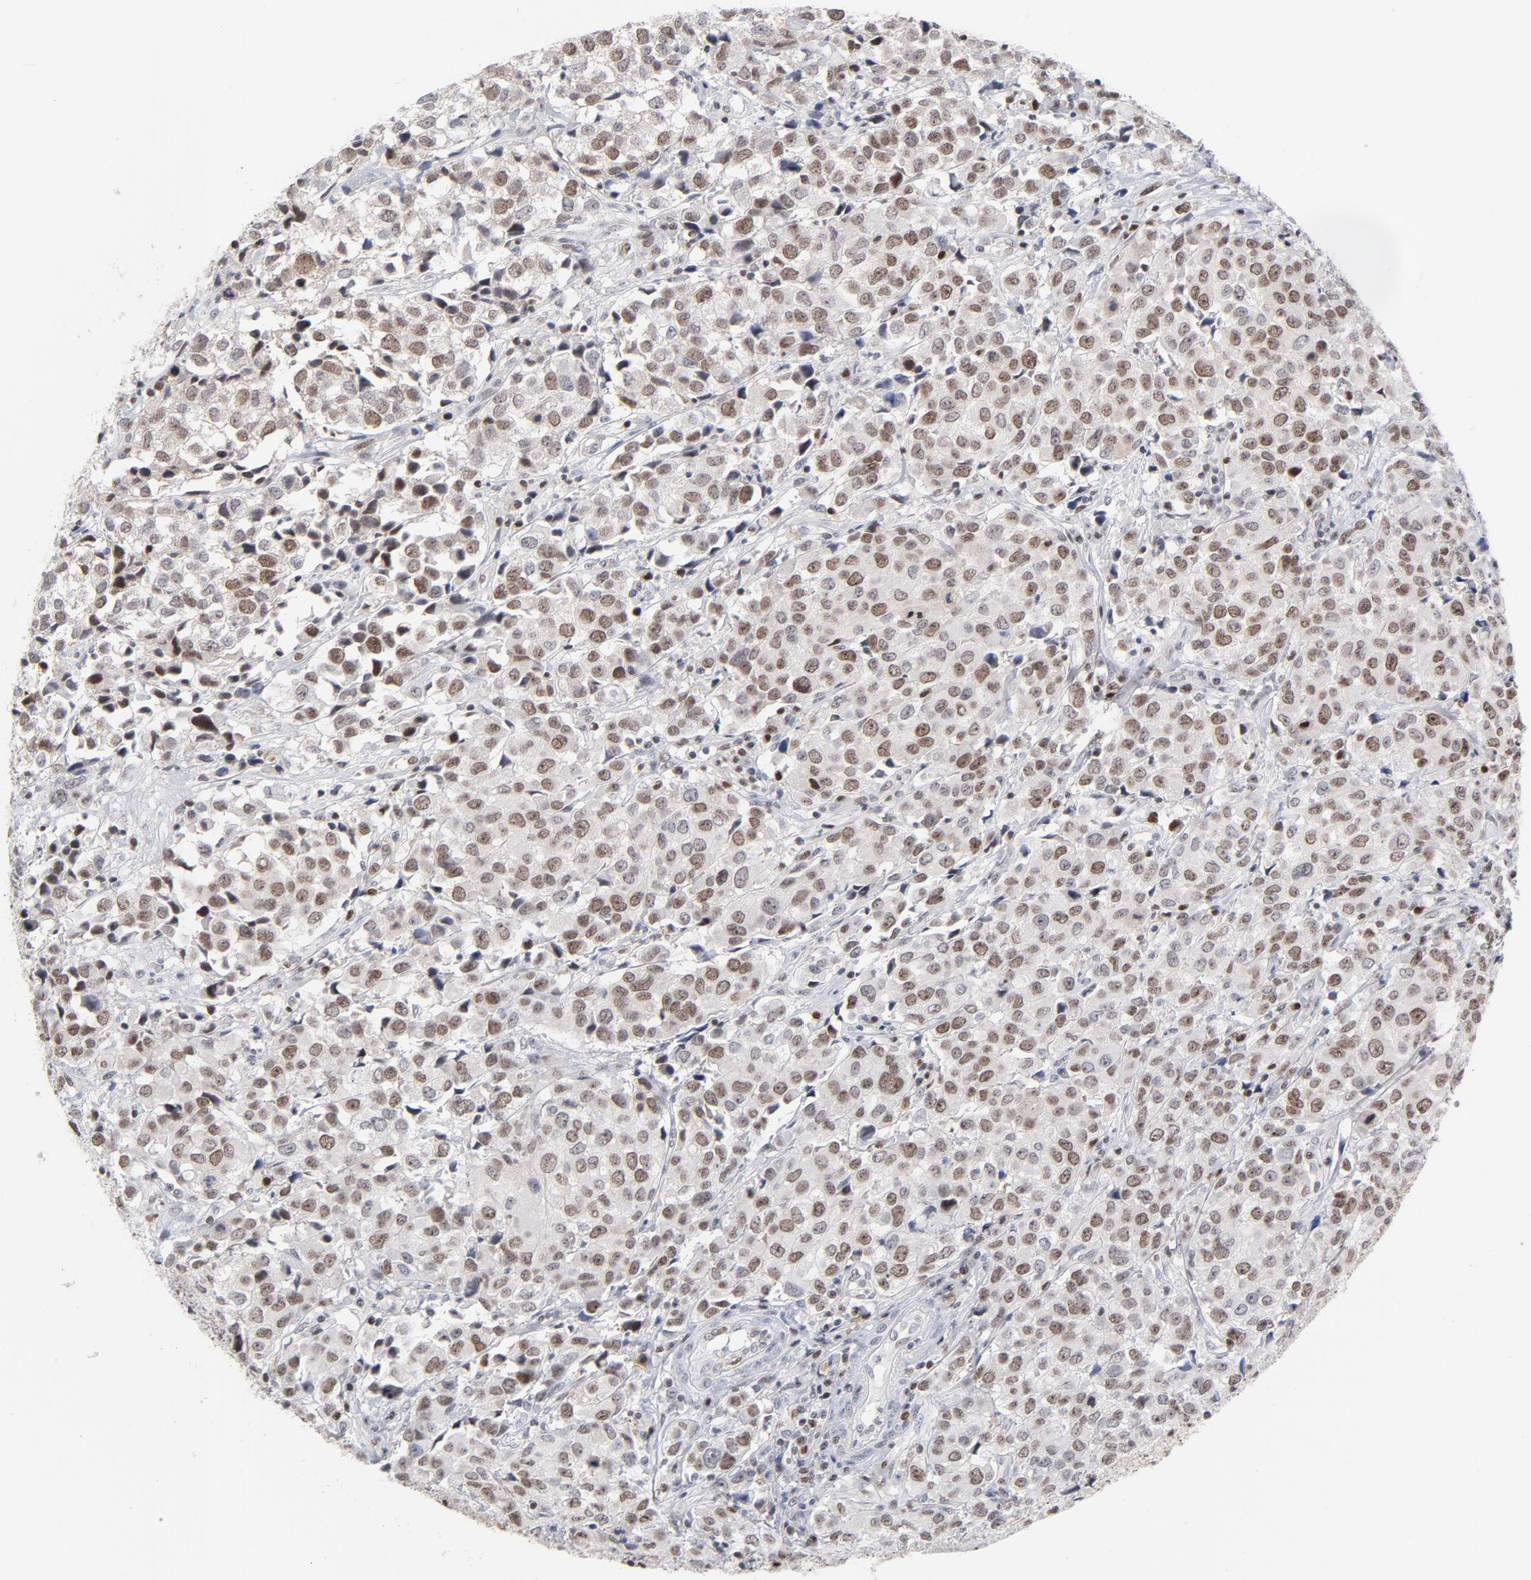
{"staining": {"intensity": "weak", "quantity": "25%-75%", "location": "cytoplasmic/membranous,nuclear"}, "tissue": "urothelial cancer", "cell_type": "Tumor cells", "image_type": "cancer", "snomed": [{"axis": "morphology", "description": "Urothelial carcinoma, High grade"}, {"axis": "topography", "description": "Urinary bladder"}], "caption": "A brown stain labels weak cytoplasmic/membranous and nuclear expression of a protein in urothelial carcinoma (high-grade) tumor cells.", "gene": "RFC4", "patient": {"sex": "female", "age": 75}}